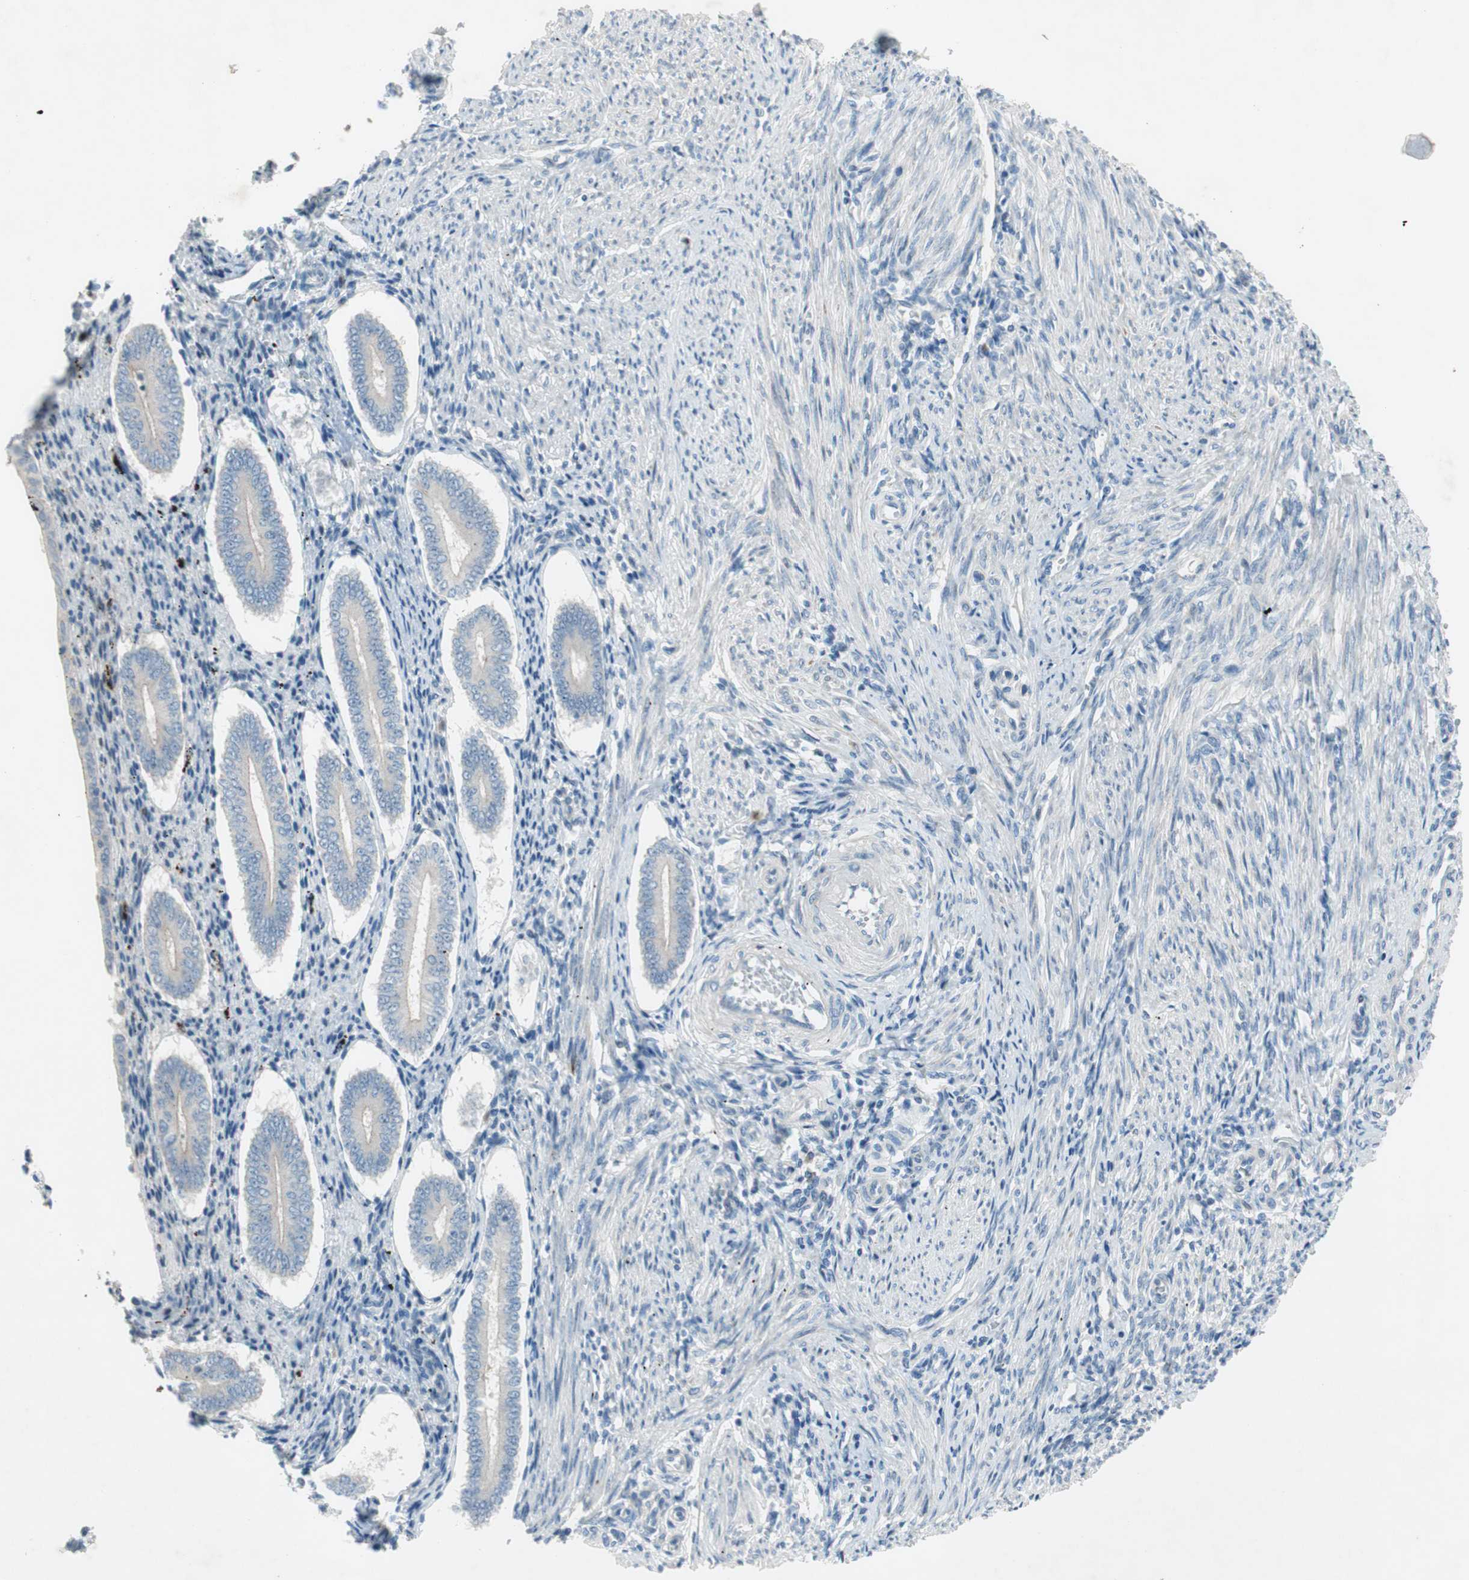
{"staining": {"intensity": "negative", "quantity": "none", "location": "none"}, "tissue": "endometrium", "cell_type": "Cells in endometrial stroma", "image_type": "normal", "snomed": [{"axis": "morphology", "description": "Normal tissue, NOS"}, {"axis": "topography", "description": "Endometrium"}], "caption": "DAB (3,3'-diaminobenzidine) immunohistochemical staining of unremarkable human endometrium demonstrates no significant expression in cells in endometrial stroma.", "gene": "PRRG4", "patient": {"sex": "female", "age": 42}}